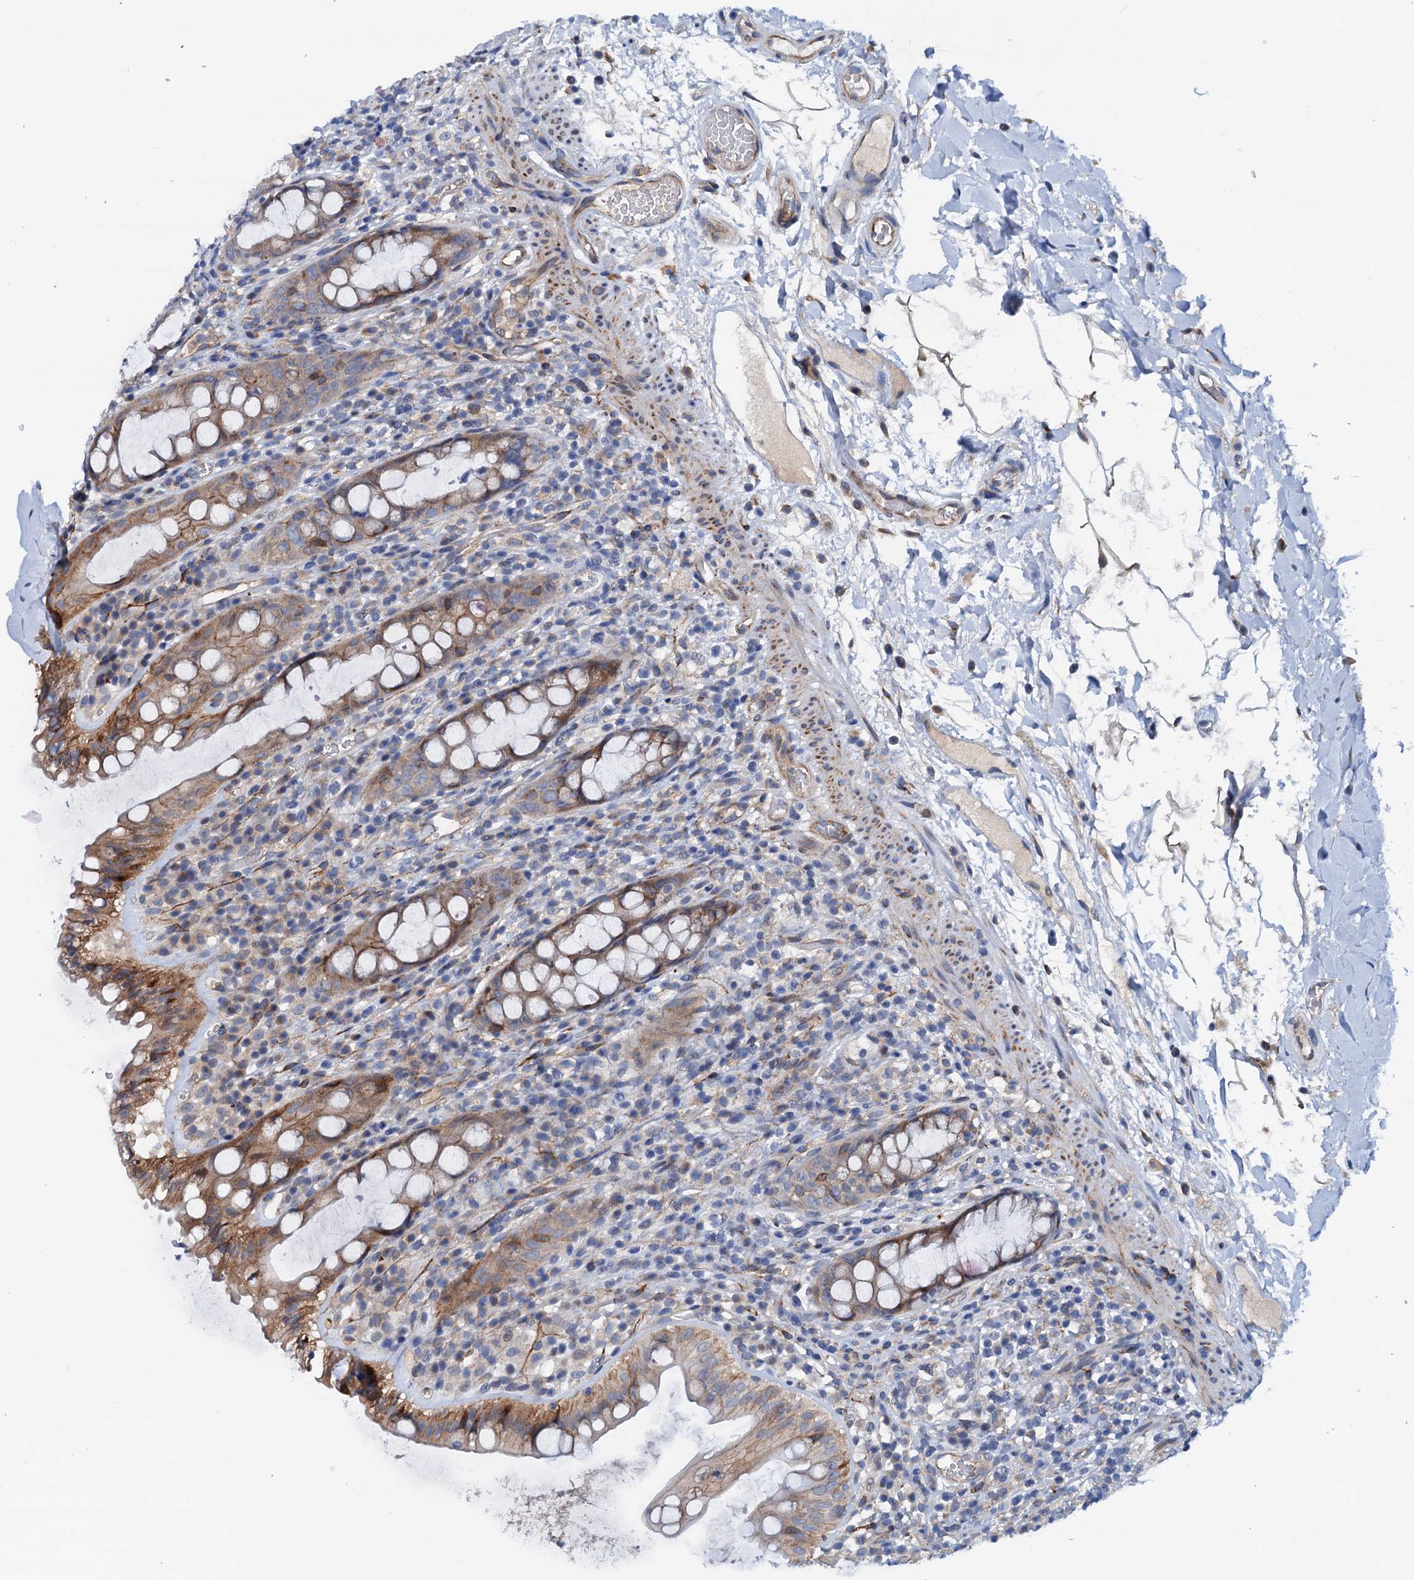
{"staining": {"intensity": "moderate", "quantity": ">75%", "location": "cytoplasmic/membranous"}, "tissue": "rectum", "cell_type": "Glandular cells", "image_type": "normal", "snomed": [{"axis": "morphology", "description": "Normal tissue, NOS"}, {"axis": "topography", "description": "Rectum"}], "caption": "Immunohistochemical staining of normal rectum reveals >75% levels of moderate cytoplasmic/membranous protein expression in approximately >75% of glandular cells.", "gene": "RASSF9", "patient": {"sex": "female", "age": 57}}